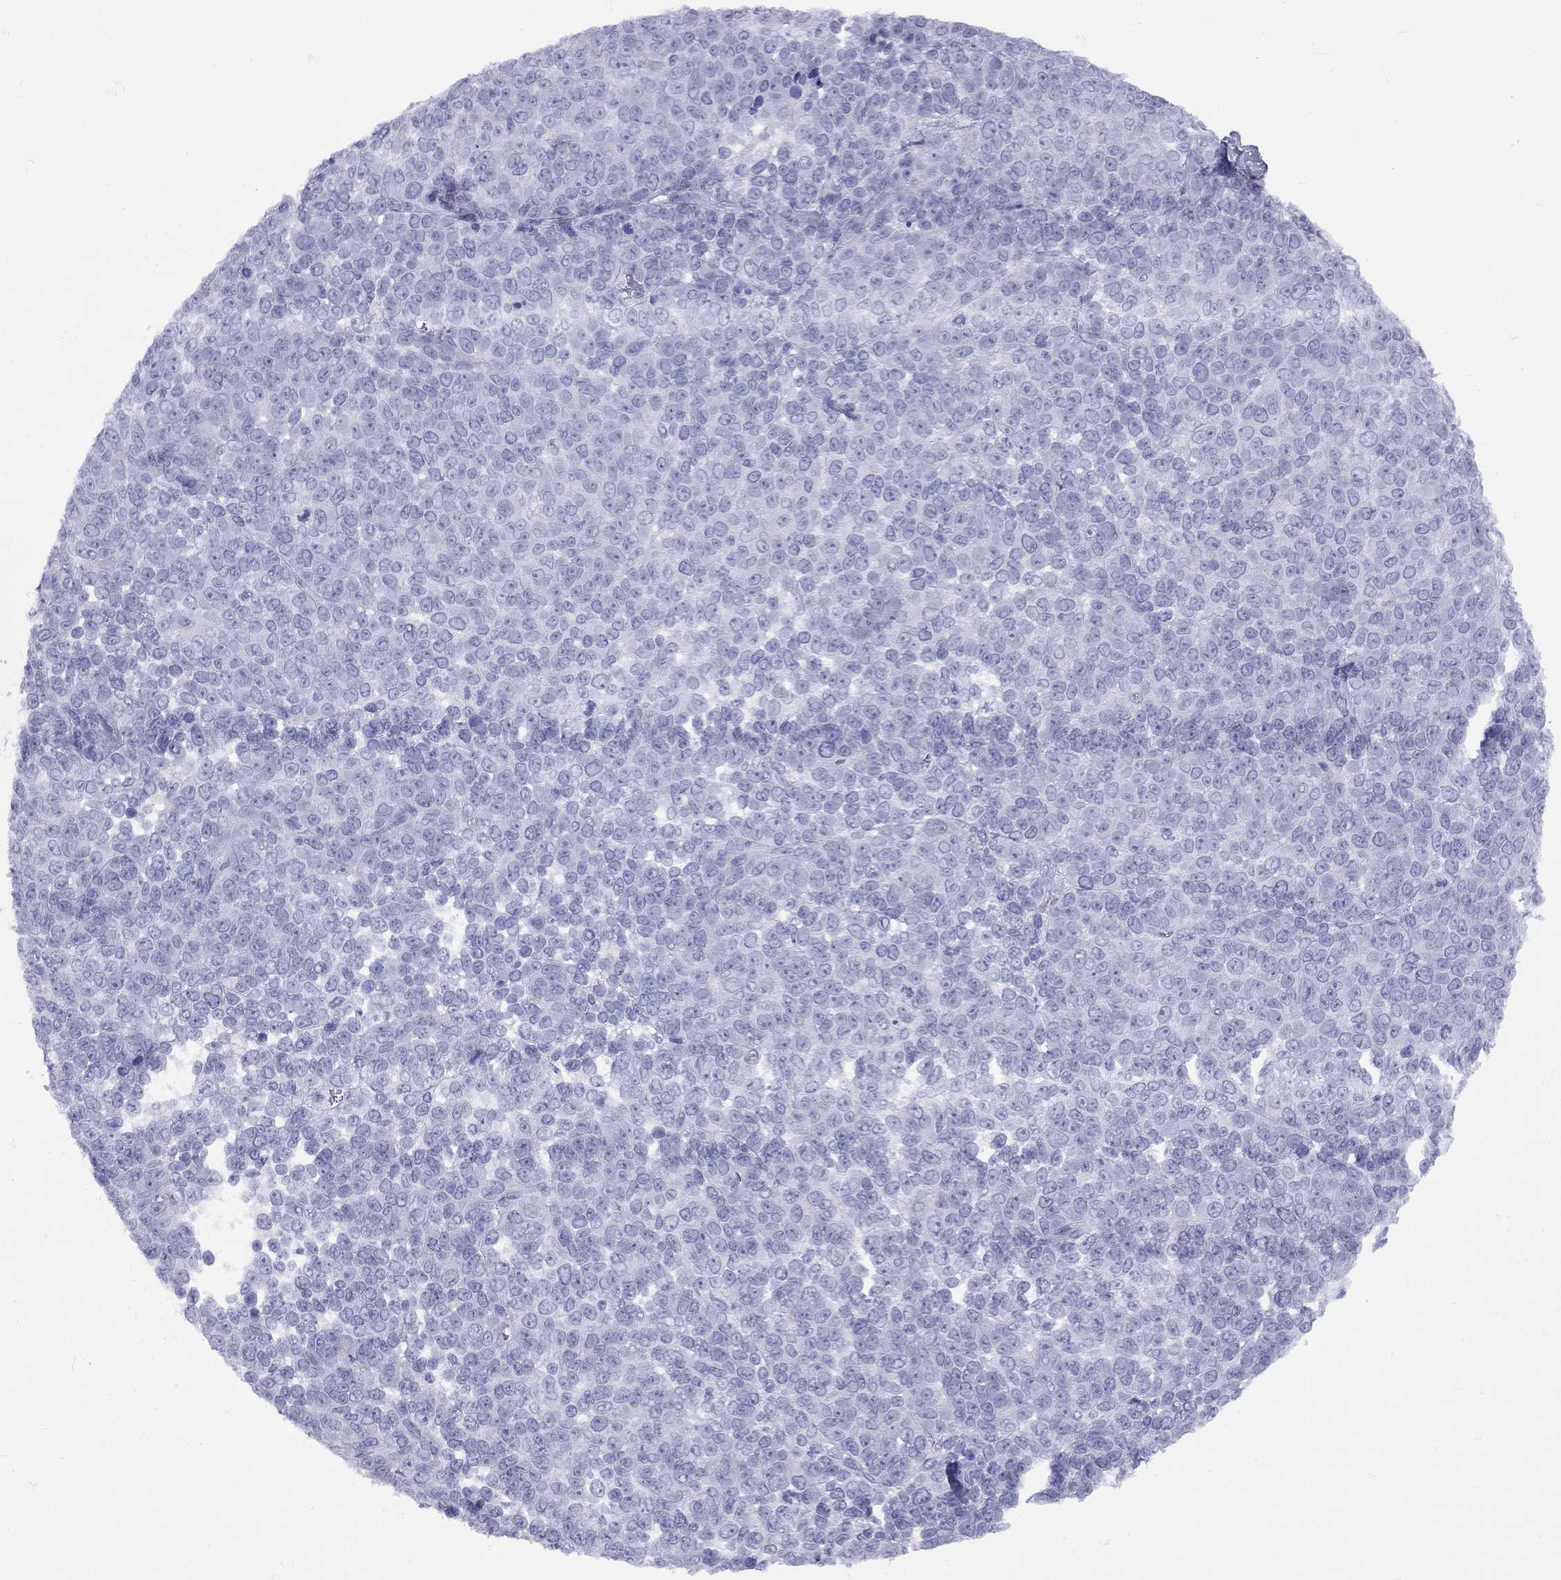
{"staining": {"intensity": "negative", "quantity": "none", "location": "none"}, "tissue": "melanoma", "cell_type": "Tumor cells", "image_type": "cancer", "snomed": [{"axis": "morphology", "description": "Malignant melanoma, NOS"}, {"axis": "topography", "description": "Skin"}], "caption": "IHC image of neoplastic tissue: malignant melanoma stained with DAB exhibits no significant protein staining in tumor cells. (Stains: DAB (3,3'-diaminobenzidine) IHC with hematoxylin counter stain, Microscopy: brightfield microscopy at high magnification).", "gene": "GRIA2", "patient": {"sex": "female", "age": 95}}